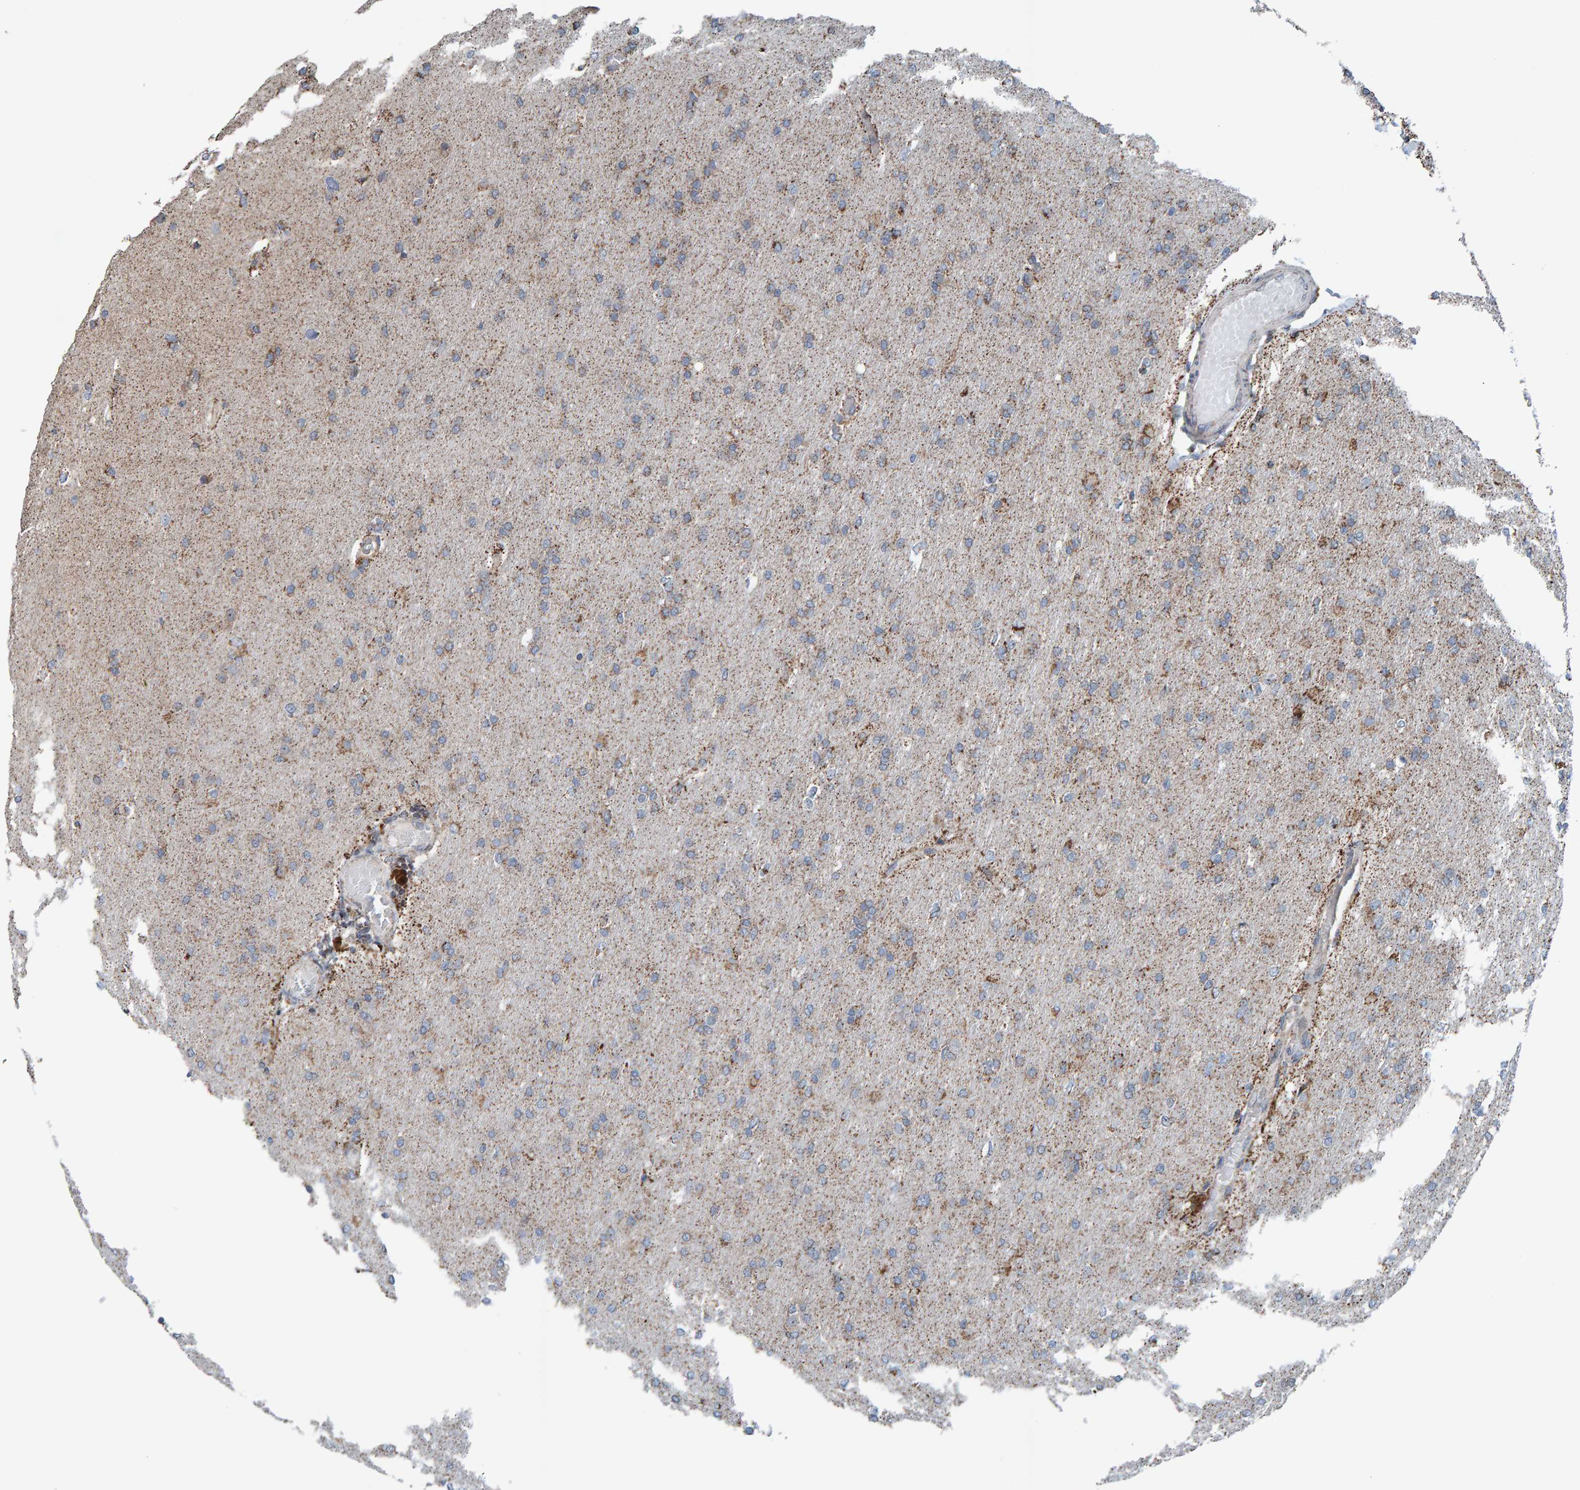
{"staining": {"intensity": "weak", "quantity": "25%-75%", "location": "cytoplasmic/membranous"}, "tissue": "glioma", "cell_type": "Tumor cells", "image_type": "cancer", "snomed": [{"axis": "morphology", "description": "Glioma, malignant, High grade"}, {"axis": "topography", "description": "Cerebral cortex"}], "caption": "High-grade glioma (malignant) stained with DAB immunohistochemistry shows low levels of weak cytoplasmic/membranous staining in approximately 25%-75% of tumor cells.", "gene": "ZNF48", "patient": {"sex": "female", "age": 36}}